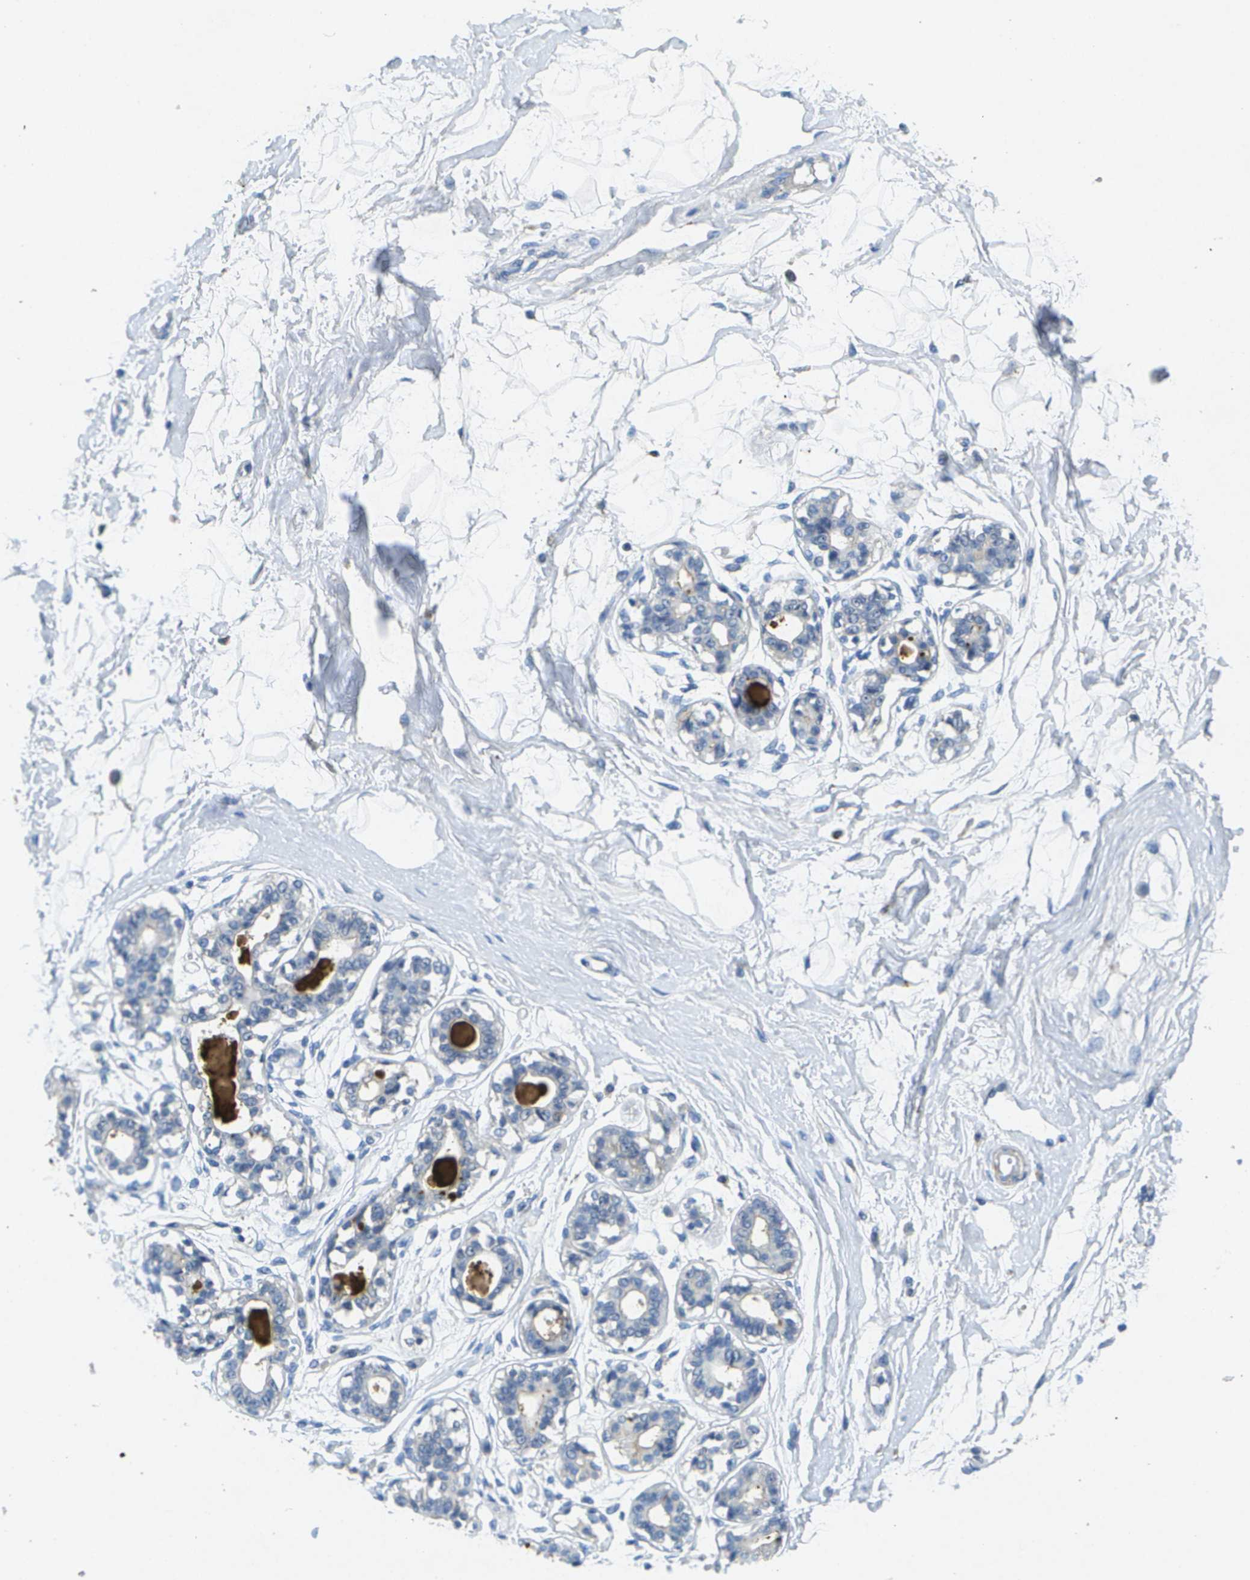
{"staining": {"intensity": "negative", "quantity": "none", "location": "none"}, "tissue": "breast", "cell_type": "Adipocytes", "image_type": "normal", "snomed": [{"axis": "morphology", "description": "Normal tissue, NOS"}, {"axis": "topography", "description": "Breast"}], "caption": "Micrograph shows no protein expression in adipocytes of benign breast.", "gene": "LIPG", "patient": {"sex": "female", "age": 45}}